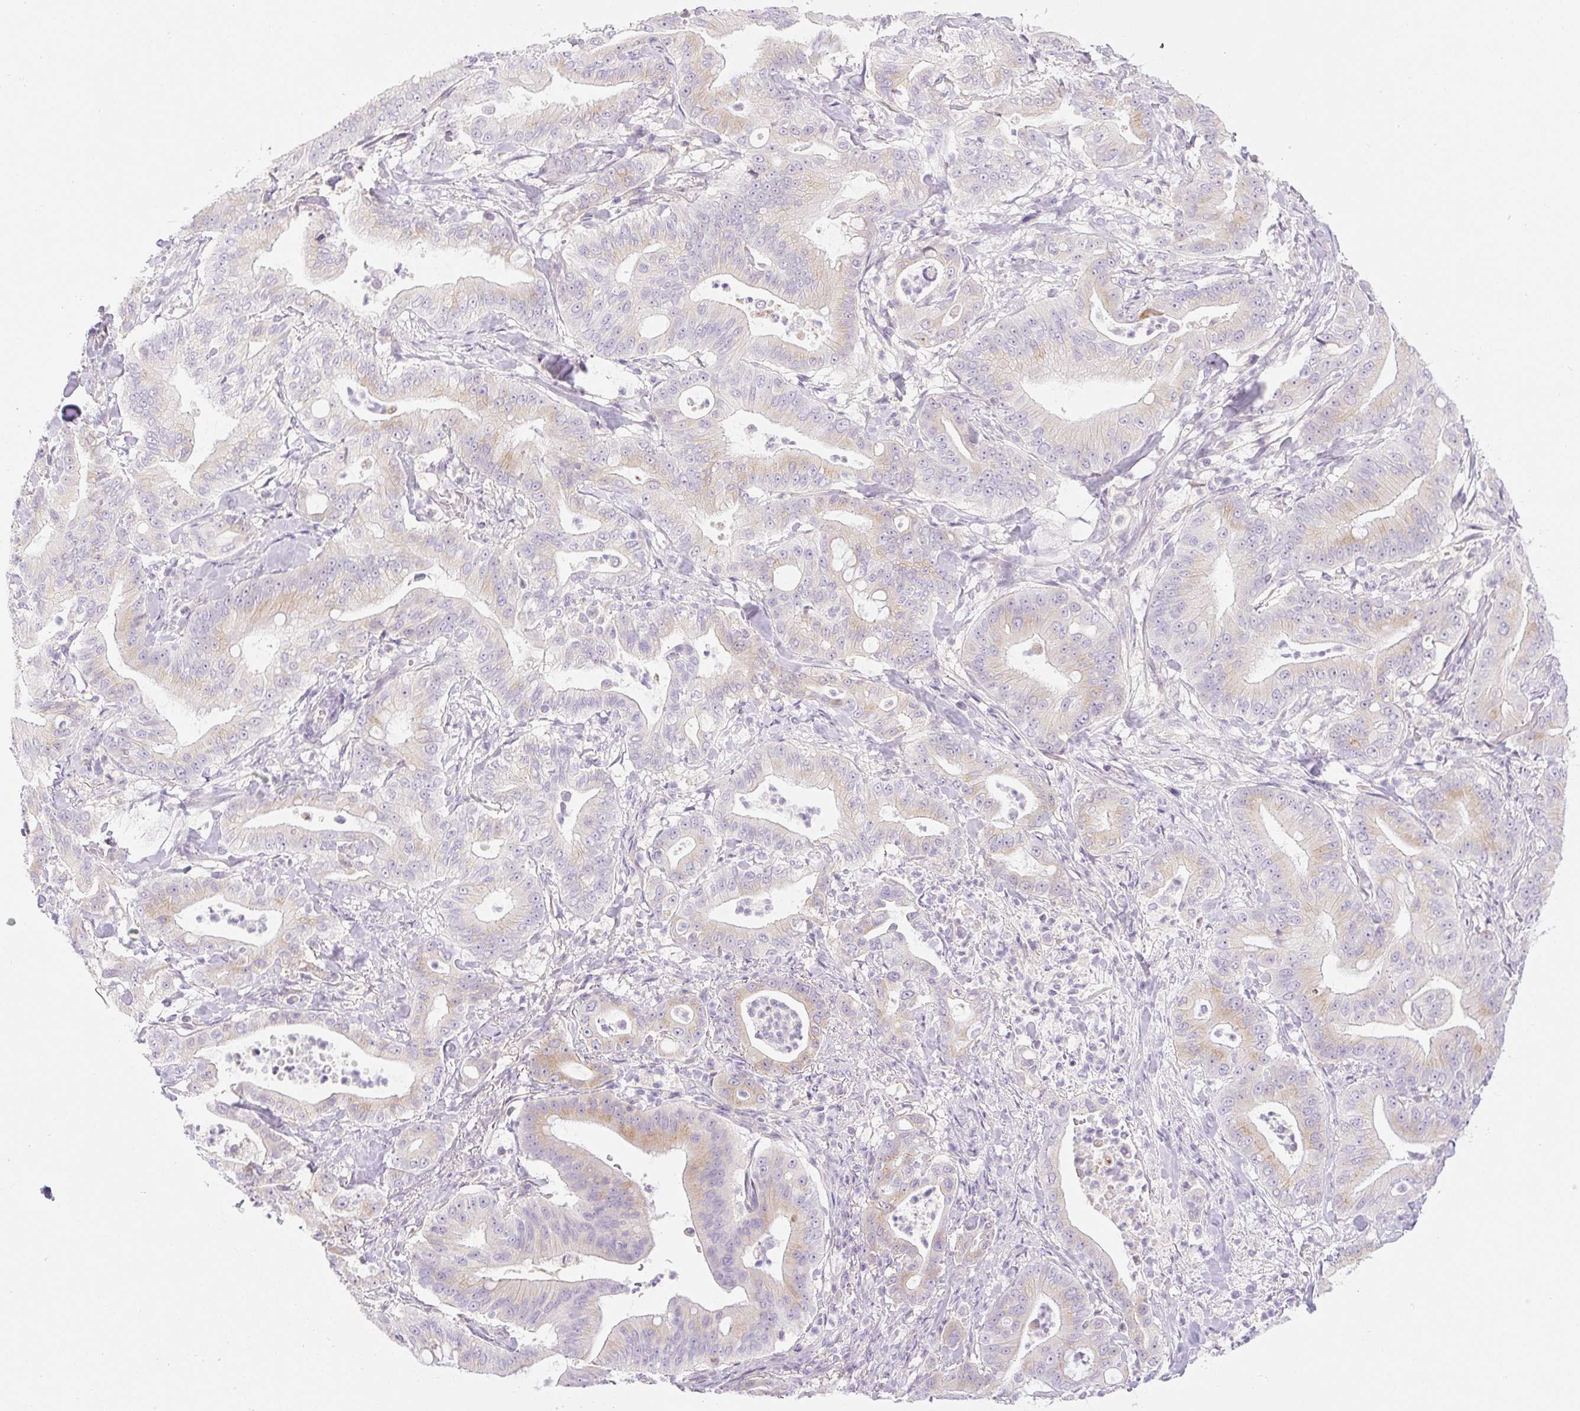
{"staining": {"intensity": "negative", "quantity": "none", "location": "none"}, "tissue": "pancreatic cancer", "cell_type": "Tumor cells", "image_type": "cancer", "snomed": [{"axis": "morphology", "description": "Adenocarcinoma, NOS"}, {"axis": "topography", "description": "Pancreas"}], "caption": "Image shows no significant protein positivity in tumor cells of pancreatic adenocarcinoma.", "gene": "MIA2", "patient": {"sex": "male", "age": 71}}